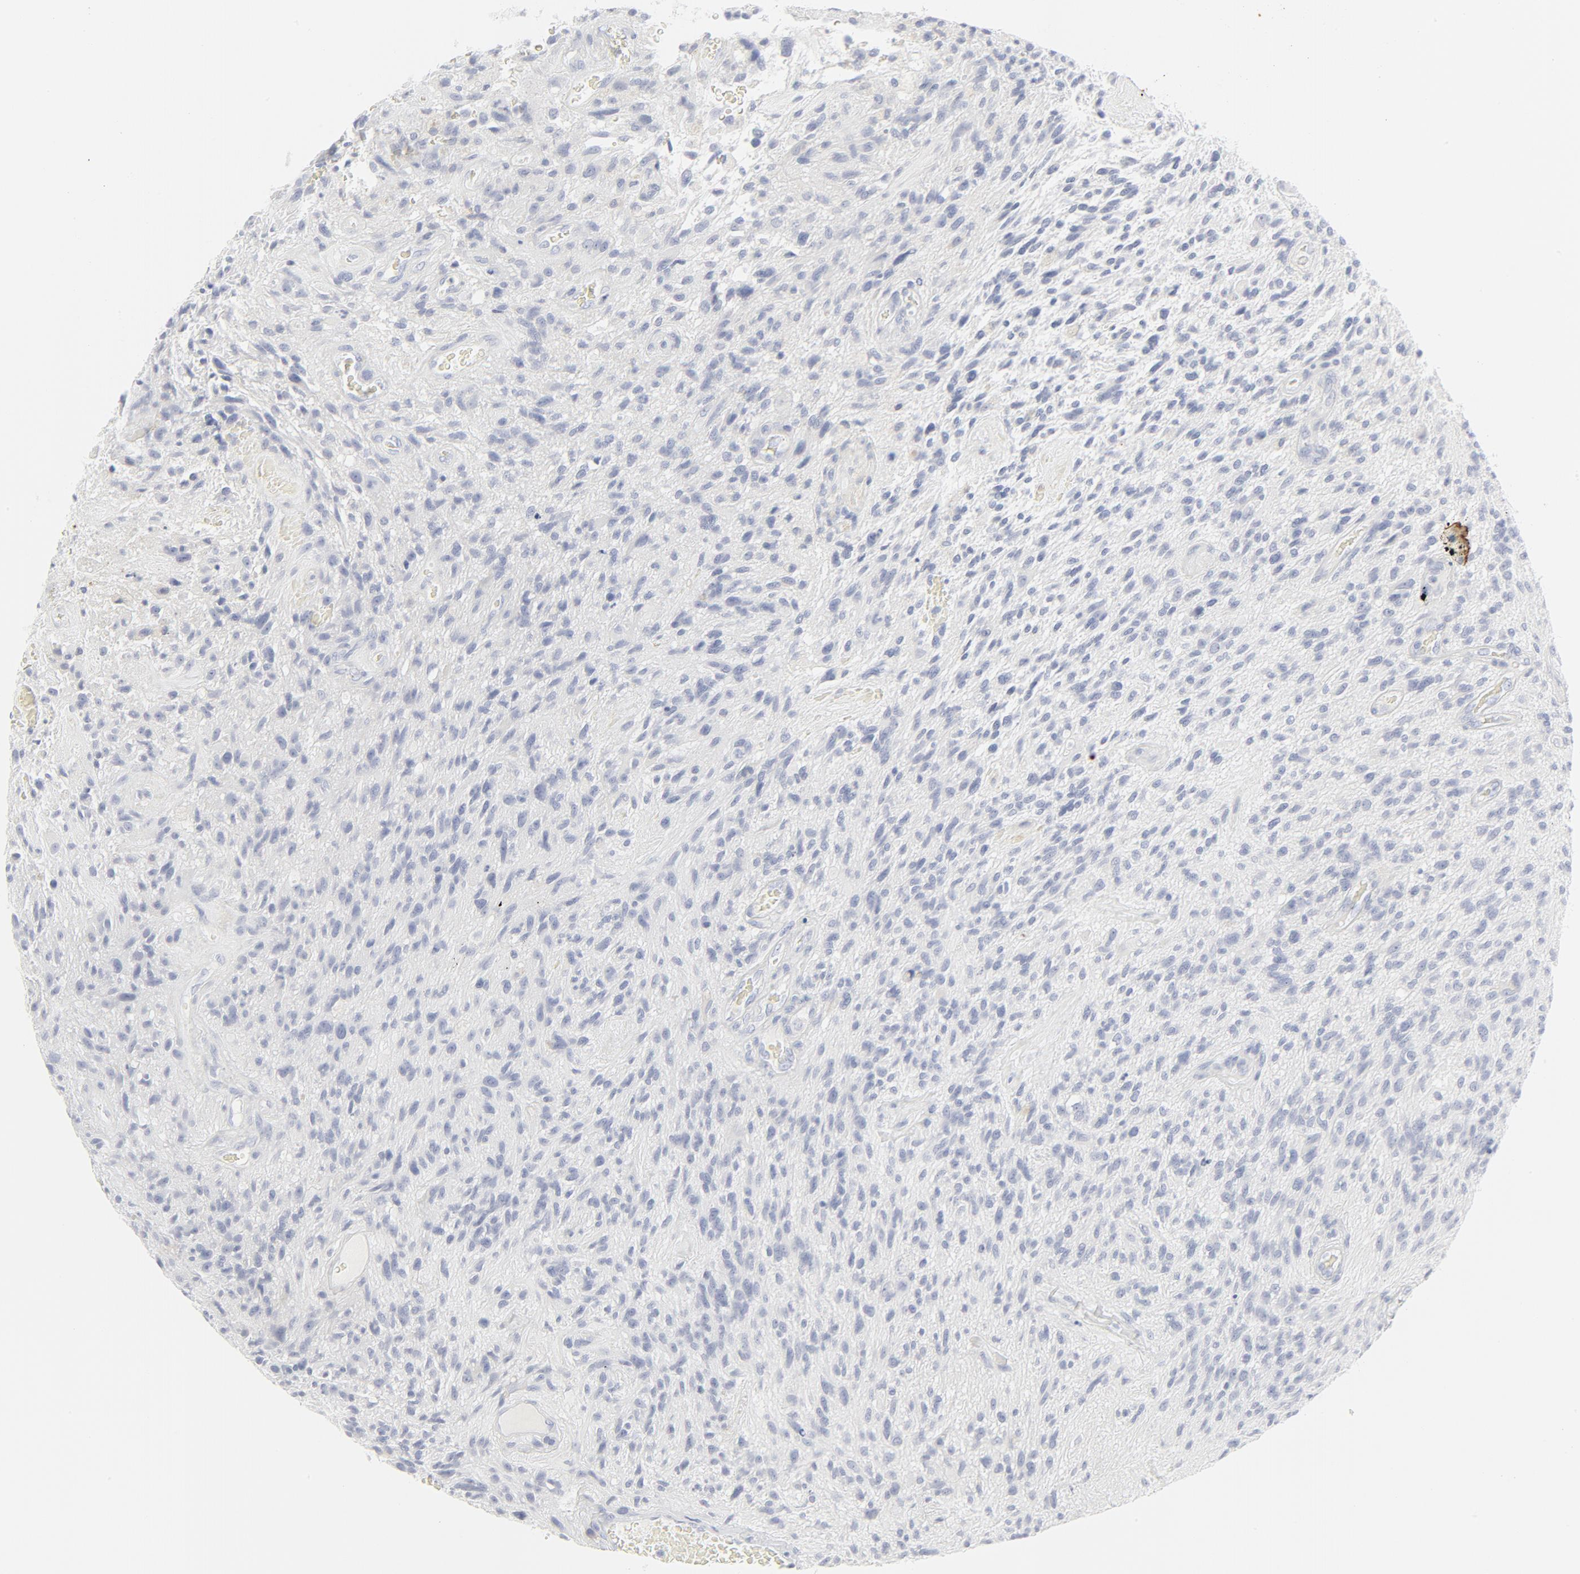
{"staining": {"intensity": "negative", "quantity": "none", "location": "none"}, "tissue": "glioma", "cell_type": "Tumor cells", "image_type": "cancer", "snomed": [{"axis": "morphology", "description": "Normal tissue, NOS"}, {"axis": "morphology", "description": "Glioma, malignant, High grade"}, {"axis": "topography", "description": "Cerebral cortex"}], "caption": "Immunohistochemistry photomicrograph of neoplastic tissue: glioma stained with DAB (3,3'-diaminobenzidine) displays no significant protein staining in tumor cells. (DAB IHC, high magnification).", "gene": "CCR7", "patient": {"sex": "male", "age": 75}}